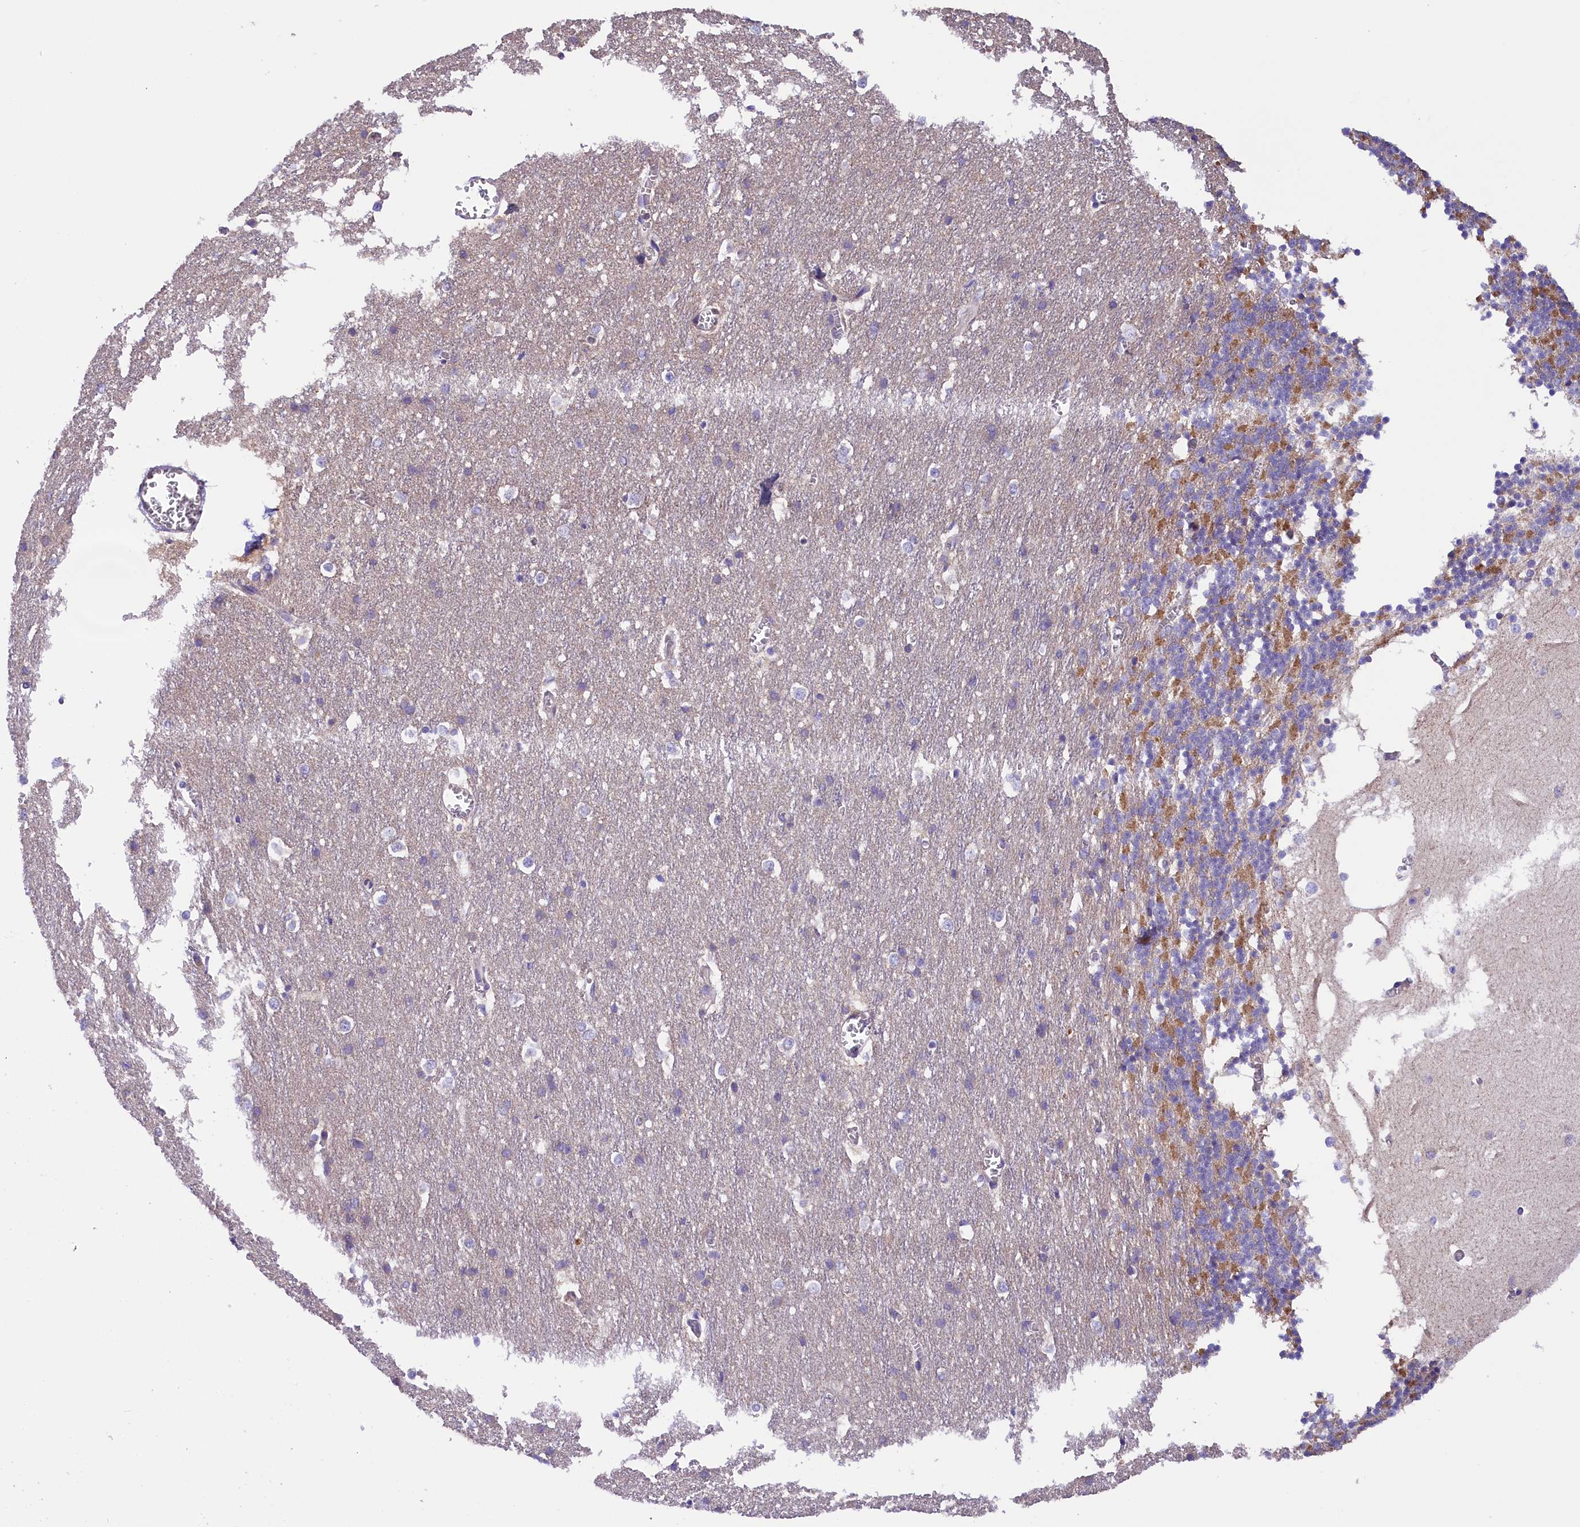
{"staining": {"intensity": "moderate", "quantity": ">75%", "location": "cytoplasmic/membranous"}, "tissue": "cerebellum", "cell_type": "Cells in granular layer", "image_type": "normal", "snomed": [{"axis": "morphology", "description": "Normal tissue, NOS"}, {"axis": "topography", "description": "Cerebellum"}], "caption": "DAB (3,3'-diaminobenzidine) immunohistochemical staining of unremarkable human cerebellum demonstrates moderate cytoplasmic/membranous protein expression in approximately >75% of cells in granular layer.", "gene": "DNAJB9", "patient": {"sex": "male", "age": 37}}